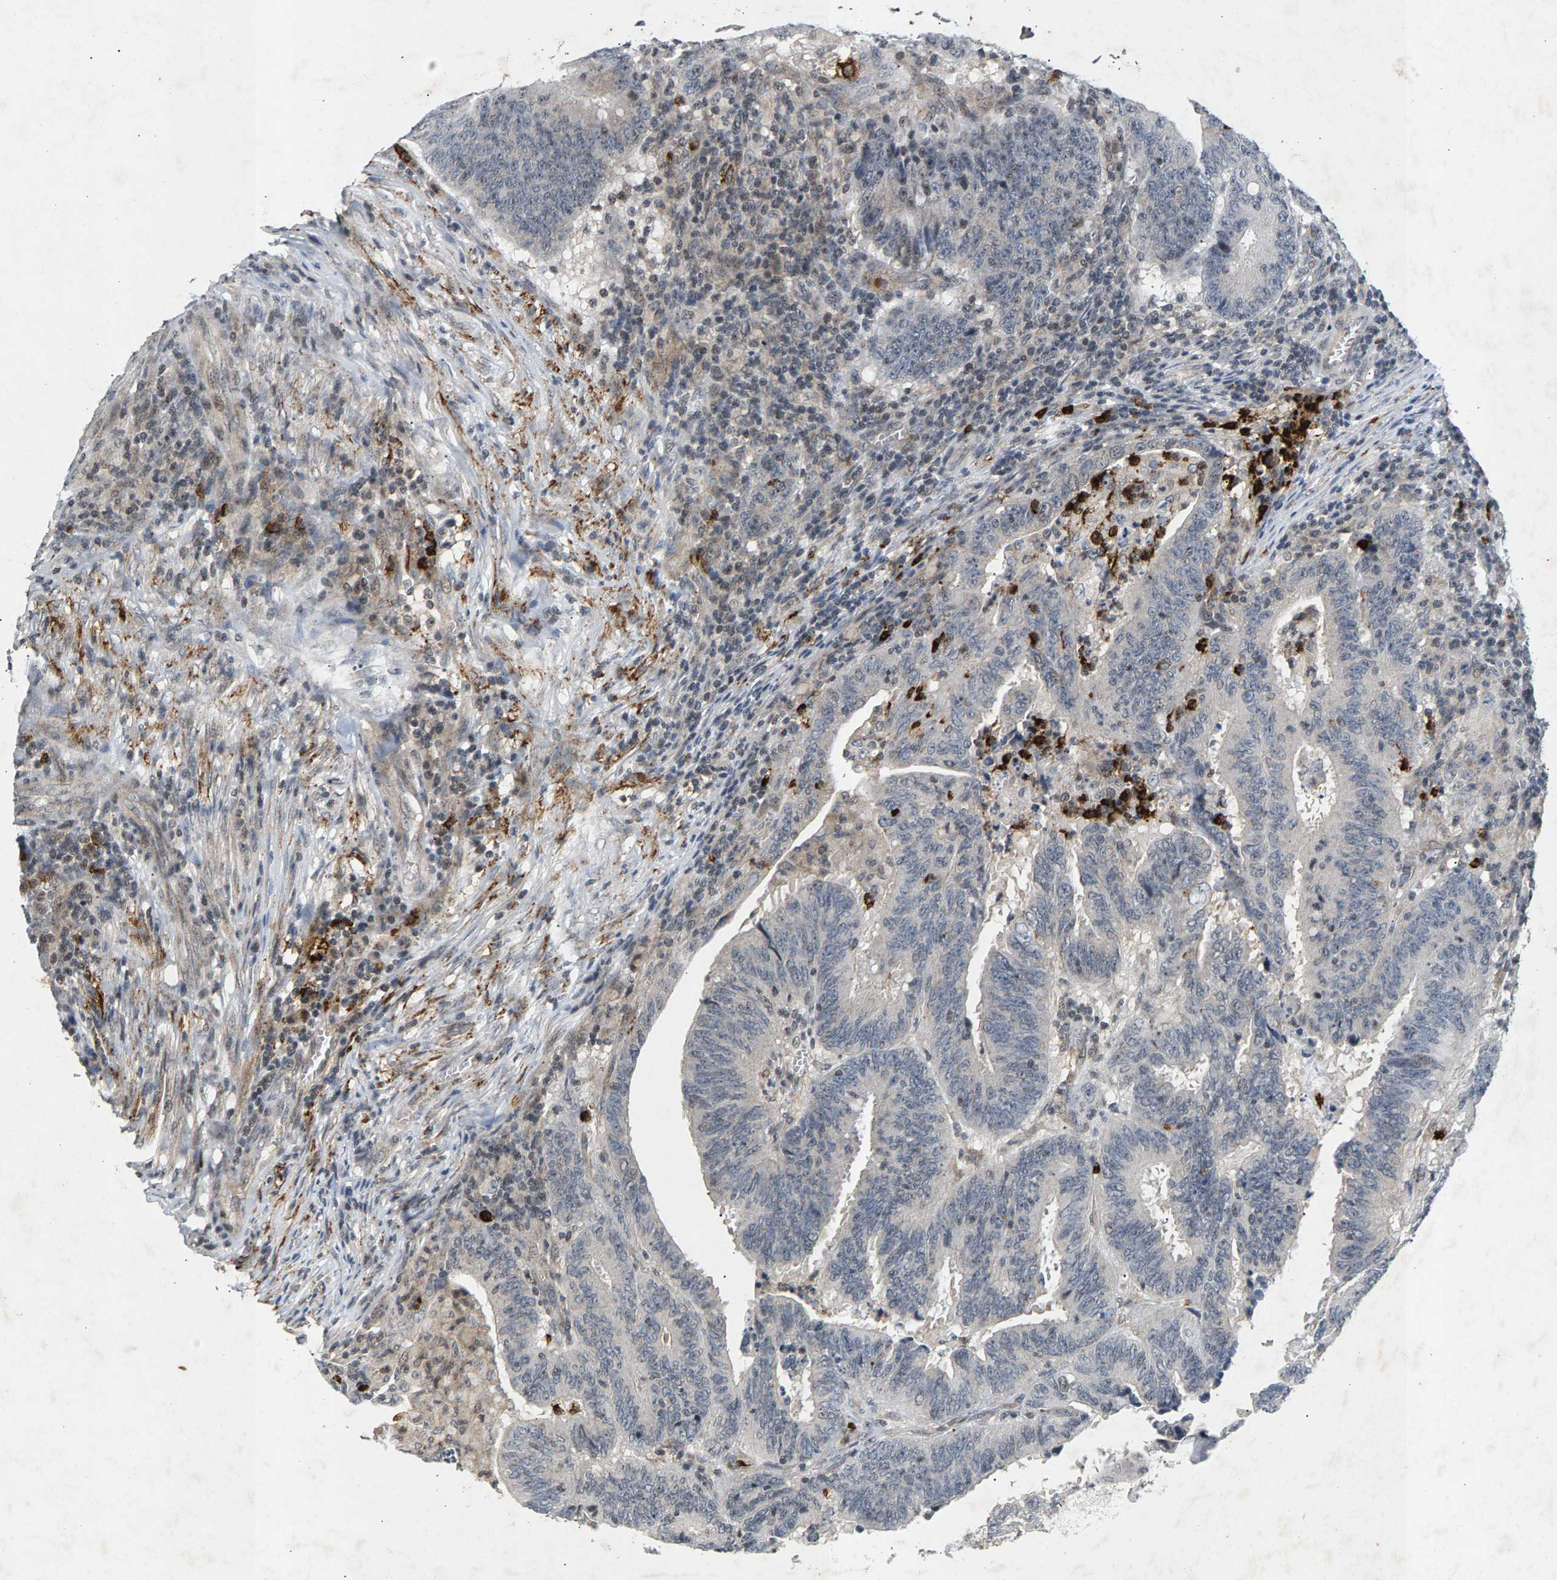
{"staining": {"intensity": "negative", "quantity": "none", "location": "none"}, "tissue": "colorectal cancer", "cell_type": "Tumor cells", "image_type": "cancer", "snomed": [{"axis": "morphology", "description": "Adenocarcinoma, NOS"}, {"axis": "topography", "description": "Colon"}], "caption": "Immunohistochemical staining of colorectal adenocarcinoma exhibits no significant positivity in tumor cells.", "gene": "ZPR1", "patient": {"sex": "male", "age": 45}}